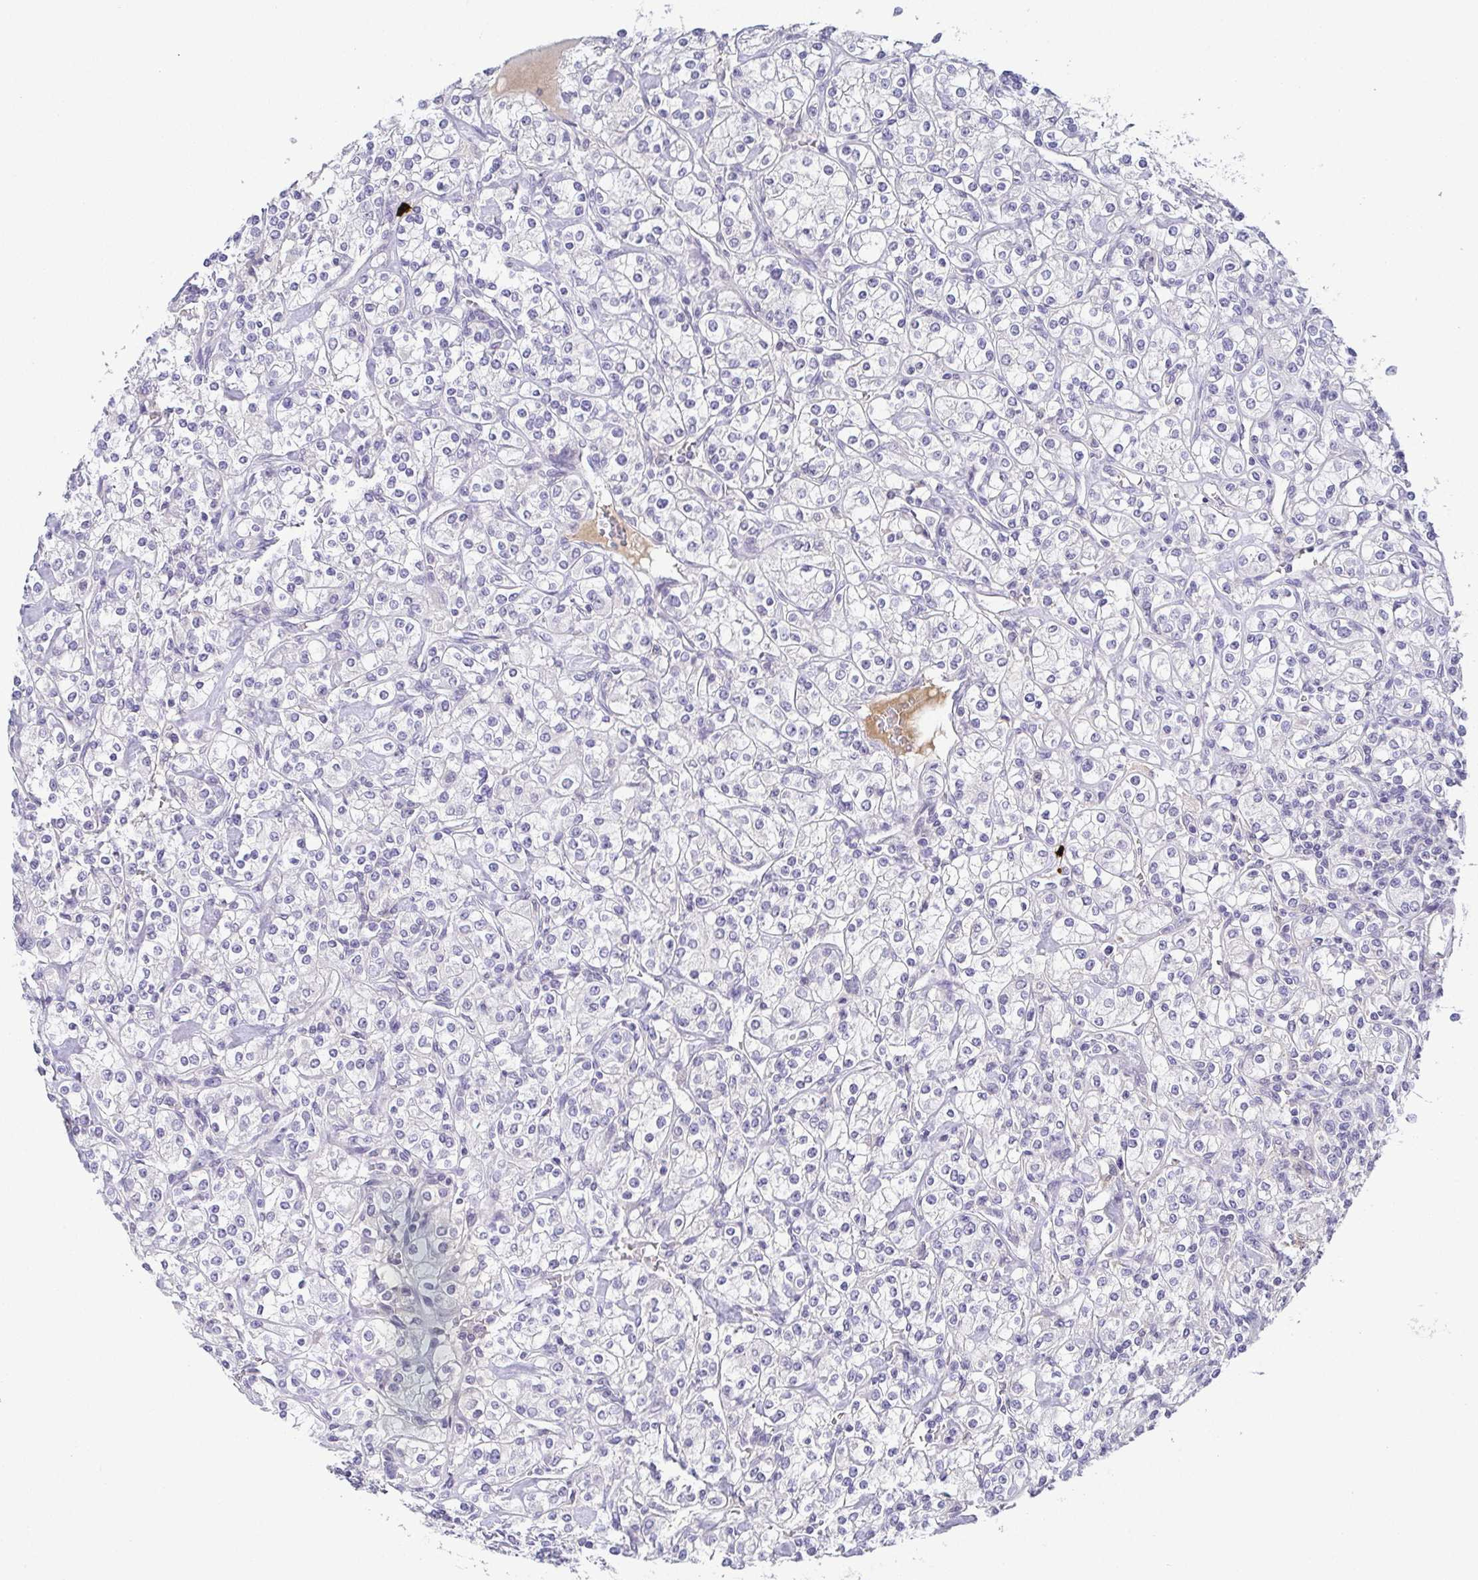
{"staining": {"intensity": "negative", "quantity": "none", "location": "none"}, "tissue": "renal cancer", "cell_type": "Tumor cells", "image_type": "cancer", "snomed": [{"axis": "morphology", "description": "Adenocarcinoma, NOS"}, {"axis": "topography", "description": "Kidney"}], "caption": "This histopathology image is of renal adenocarcinoma stained with immunohistochemistry (IHC) to label a protein in brown with the nuclei are counter-stained blue. There is no expression in tumor cells.", "gene": "RNASE7", "patient": {"sex": "male", "age": 77}}